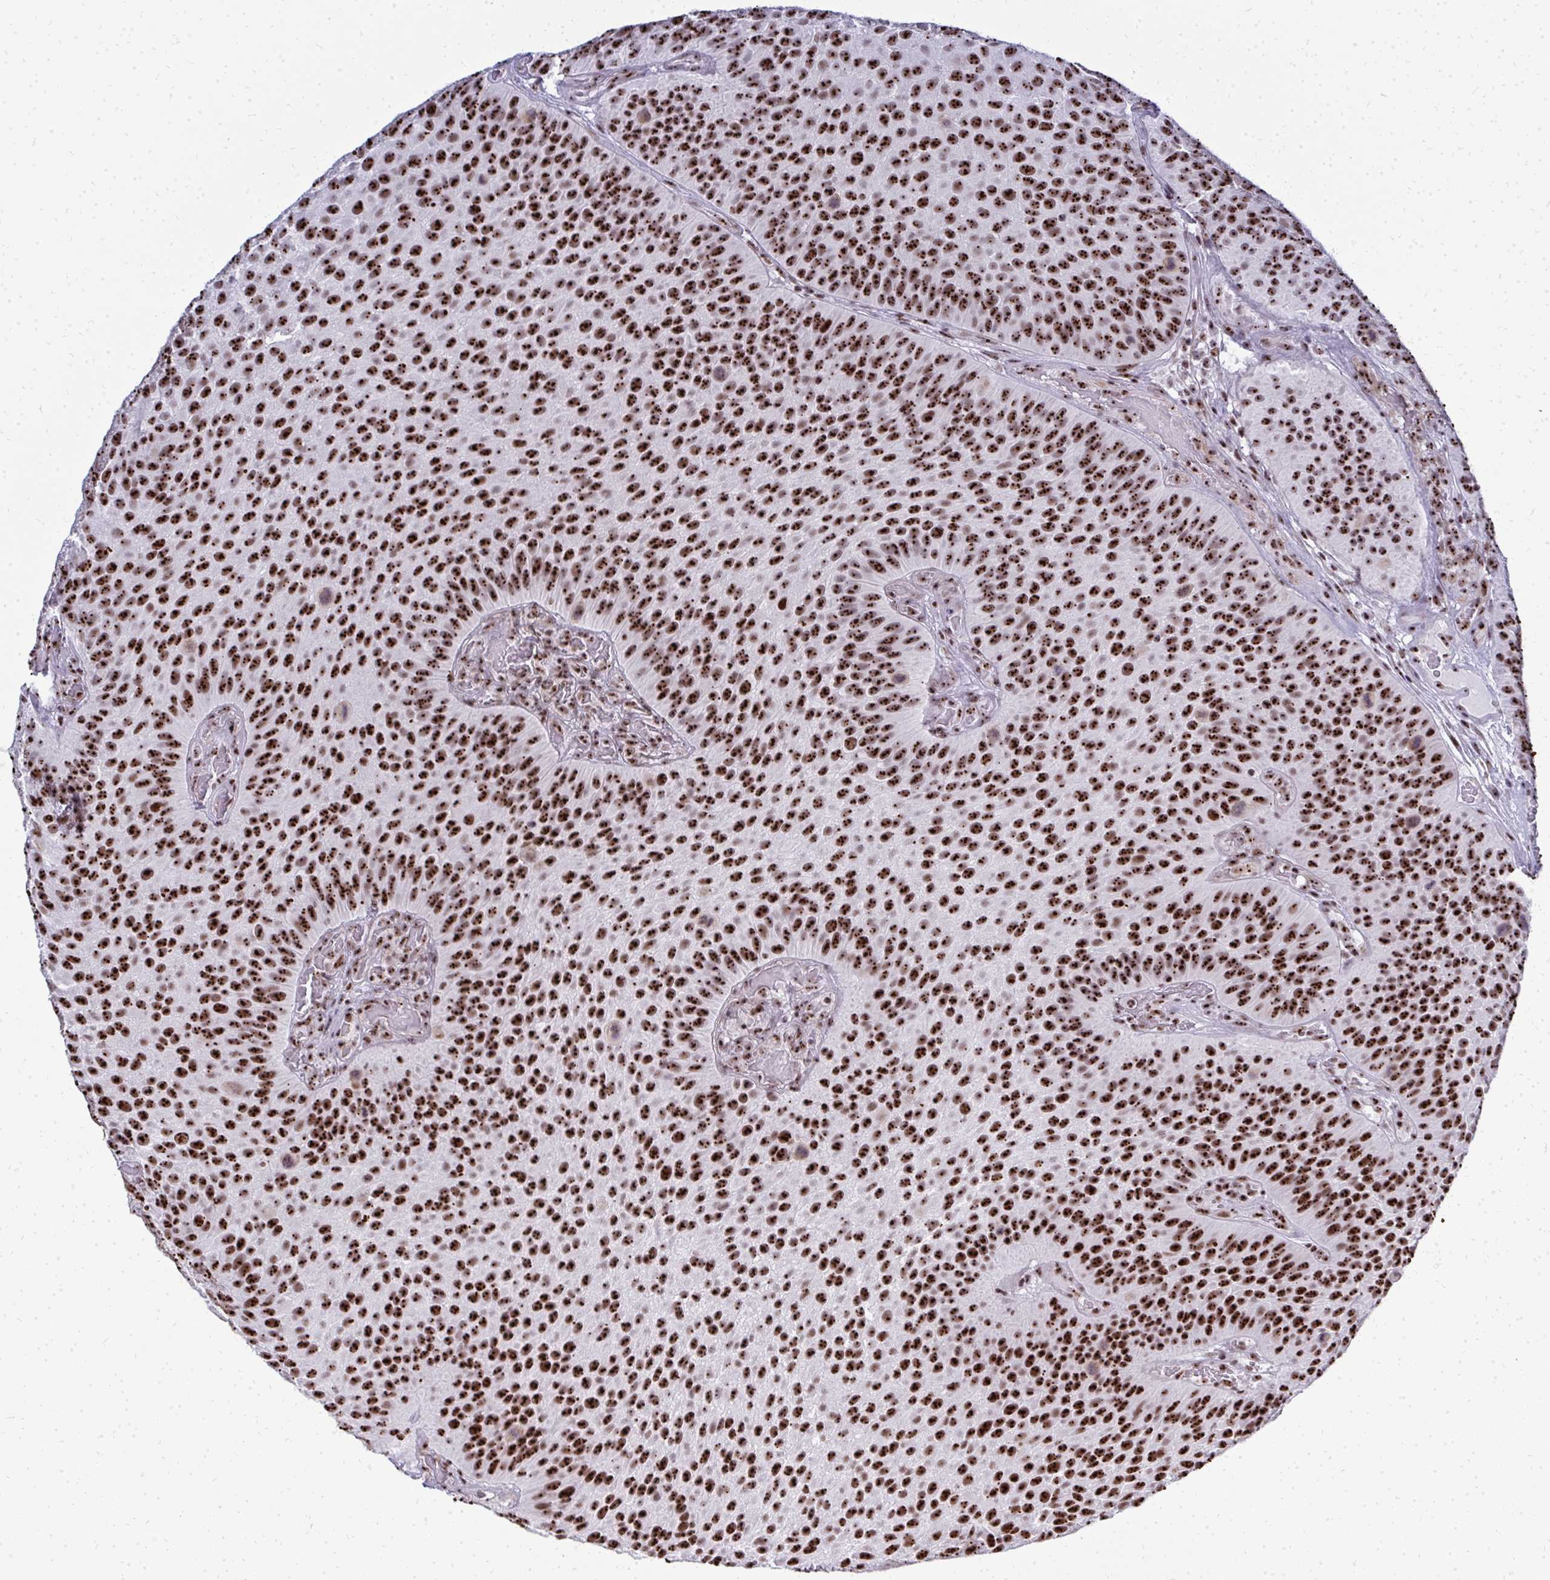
{"staining": {"intensity": "strong", "quantity": ">75%", "location": "nuclear"}, "tissue": "urothelial cancer", "cell_type": "Tumor cells", "image_type": "cancer", "snomed": [{"axis": "morphology", "description": "Urothelial carcinoma, Low grade"}, {"axis": "topography", "description": "Urinary bladder"}], "caption": "Human urothelial carcinoma (low-grade) stained with a protein marker exhibits strong staining in tumor cells.", "gene": "SIRT7", "patient": {"sex": "male", "age": 76}}